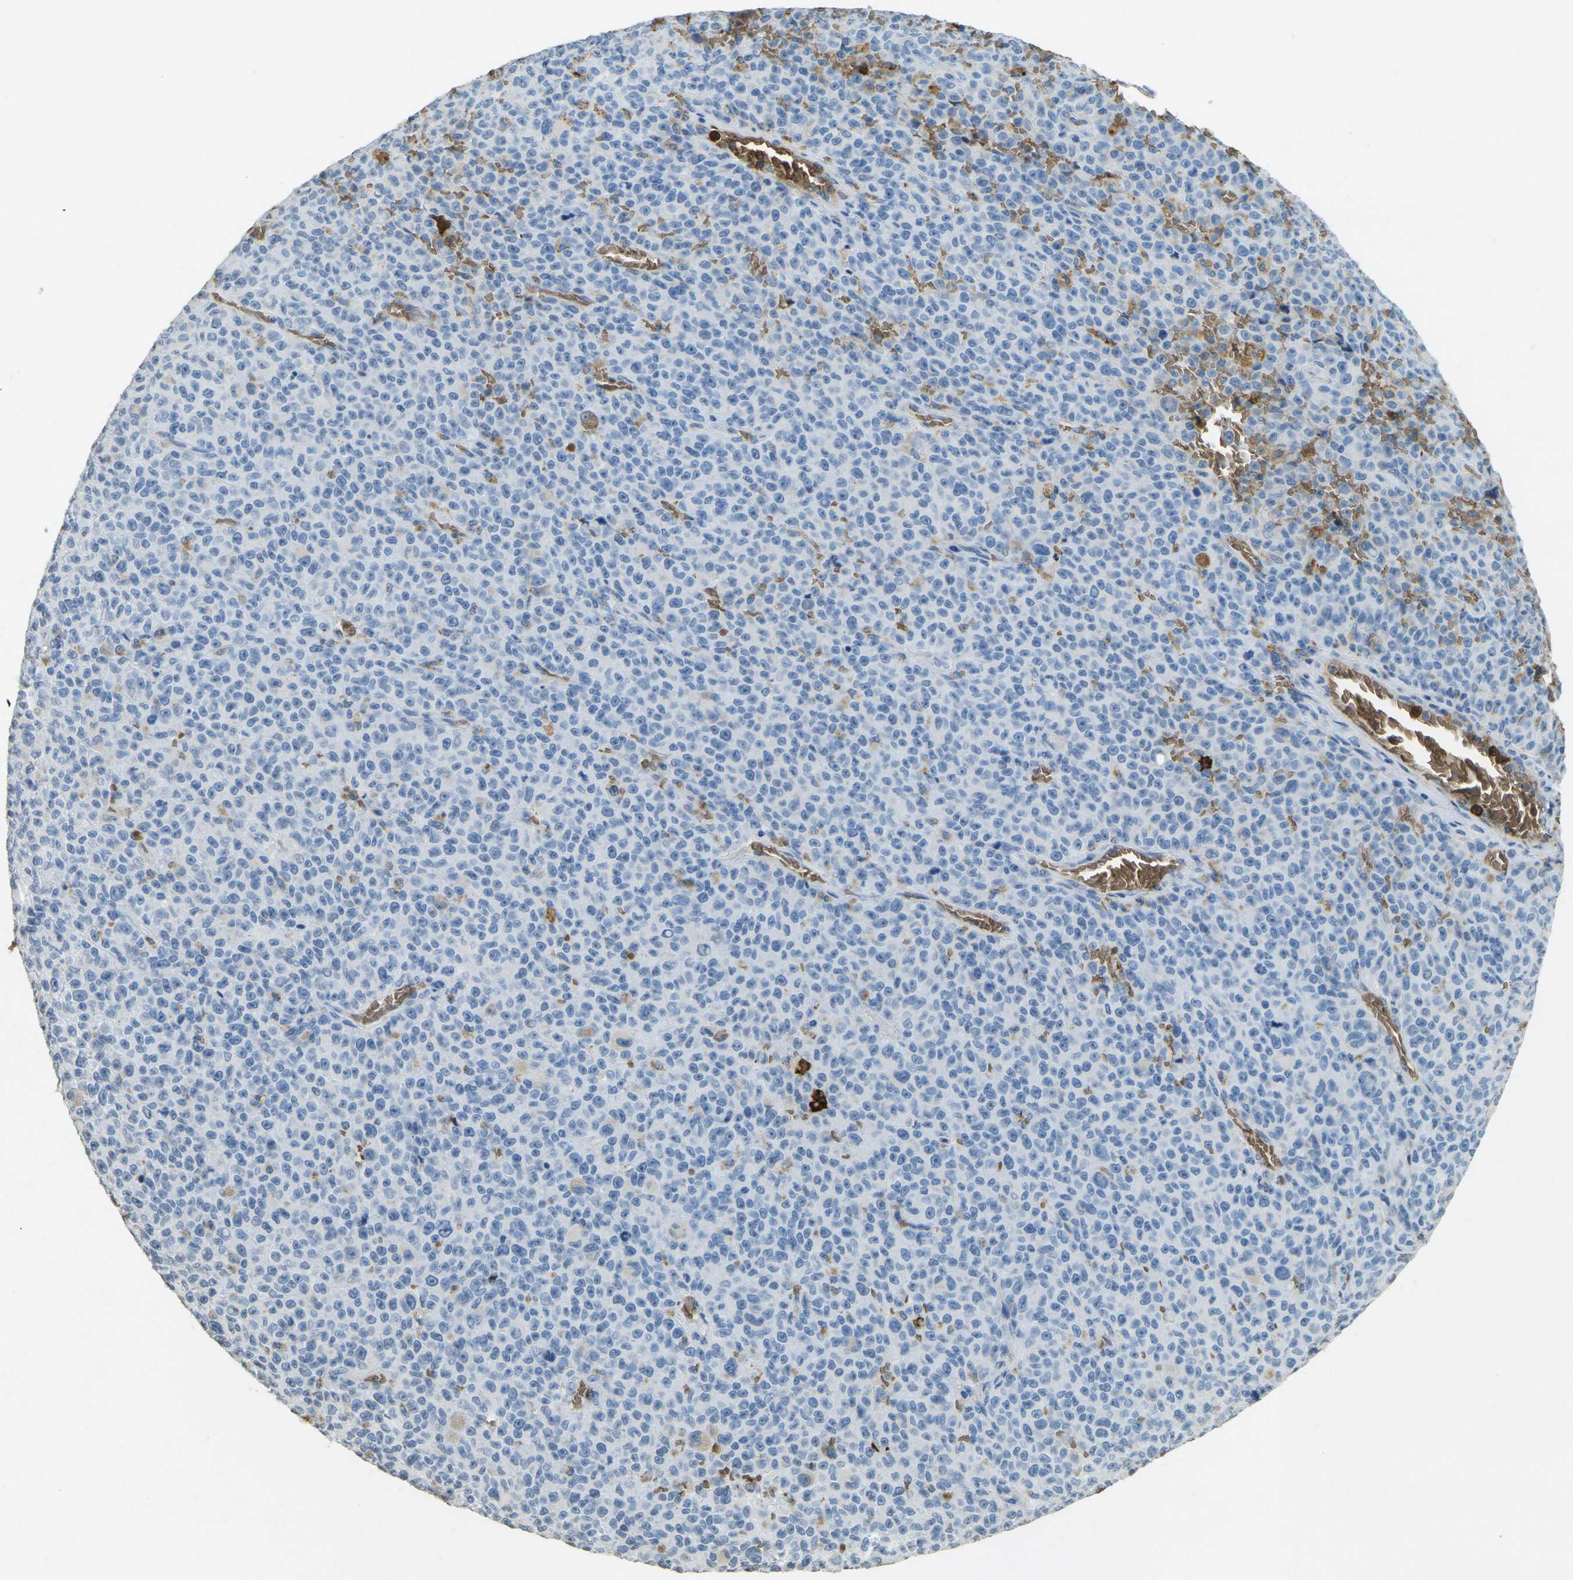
{"staining": {"intensity": "negative", "quantity": "none", "location": "none"}, "tissue": "melanoma", "cell_type": "Tumor cells", "image_type": "cancer", "snomed": [{"axis": "morphology", "description": "Malignant melanoma, NOS"}, {"axis": "topography", "description": "Skin"}], "caption": "This micrograph is of malignant melanoma stained with IHC to label a protein in brown with the nuclei are counter-stained blue. There is no expression in tumor cells.", "gene": "HBB", "patient": {"sex": "female", "age": 82}}